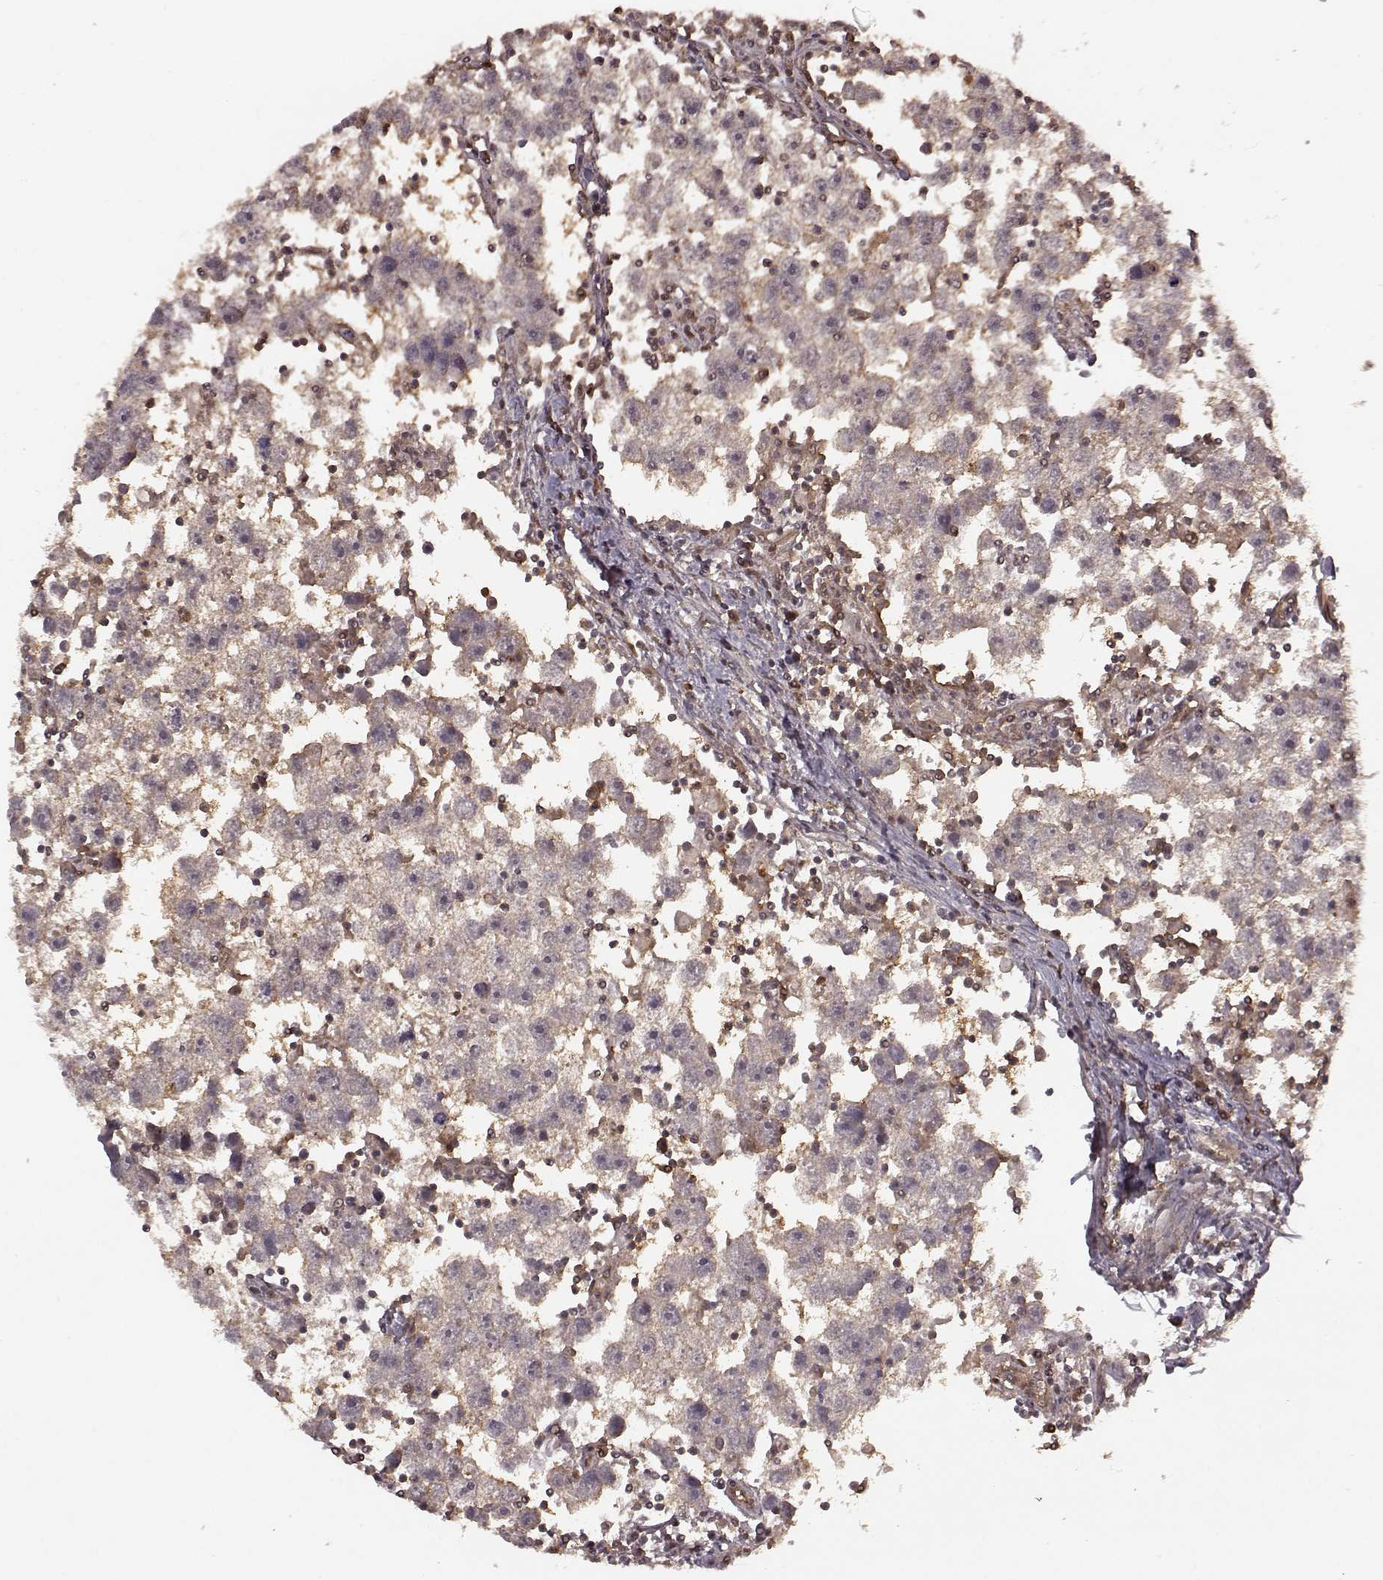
{"staining": {"intensity": "weak", "quantity": "<25%", "location": "cytoplasmic/membranous,nuclear"}, "tissue": "testis cancer", "cell_type": "Tumor cells", "image_type": "cancer", "snomed": [{"axis": "morphology", "description": "Seminoma, NOS"}, {"axis": "topography", "description": "Testis"}], "caption": "This photomicrograph is of testis cancer (seminoma) stained with immunohistochemistry (IHC) to label a protein in brown with the nuclei are counter-stained blue. There is no positivity in tumor cells.", "gene": "GSS", "patient": {"sex": "male", "age": 30}}